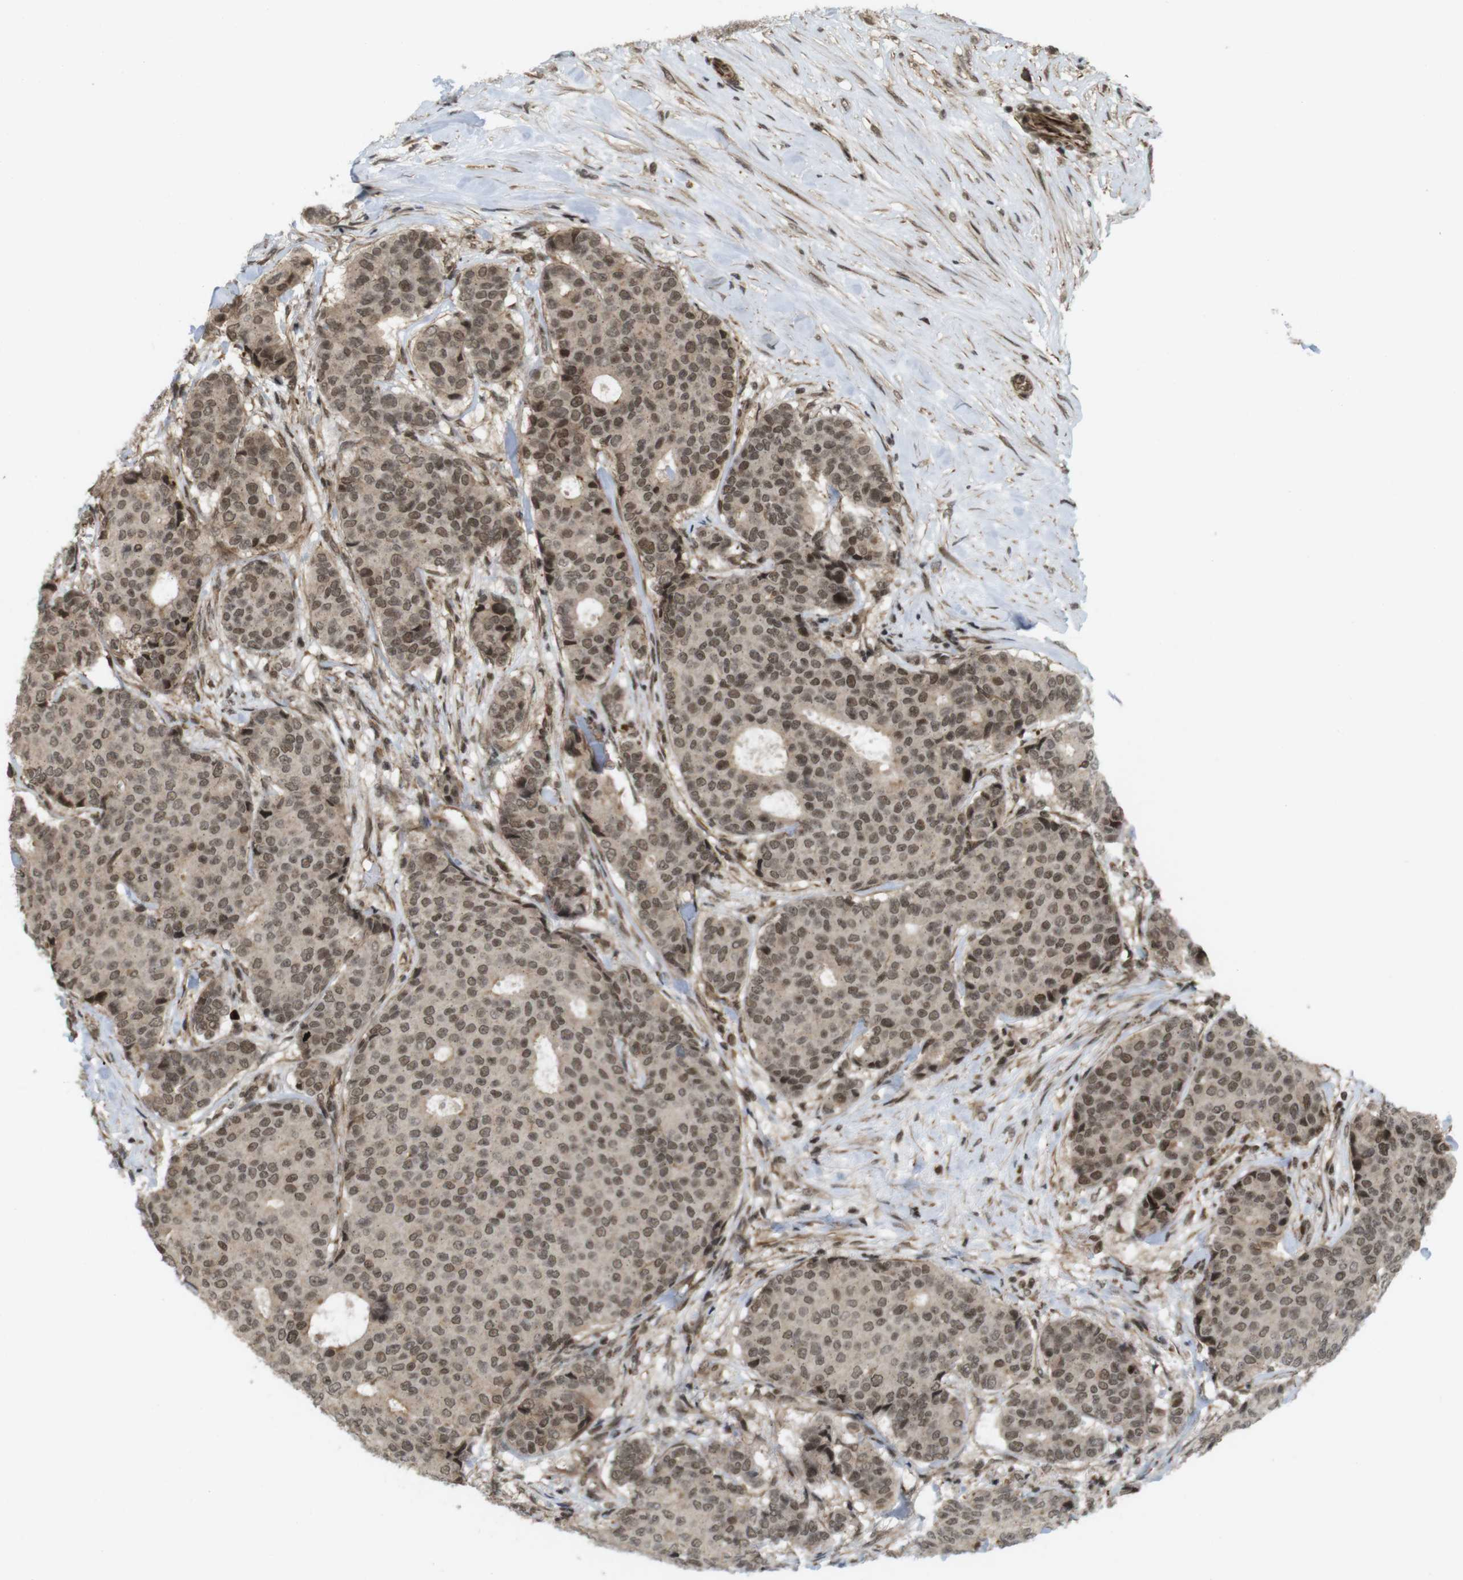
{"staining": {"intensity": "moderate", "quantity": ">75%", "location": "nuclear"}, "tissue": "breast cancer", "cell_type": "Tumor cells", "image_type": "cancer", "snomed": [{"axis": "morphology", "description": "Duct carcinoma"}, {"axis": "topography", "description": "Breast"}], "caption": "Brown immunohistochemical staining in breast cancer reveals moderate nuclear positivity in about >75% of tumor cells.", "gene": "SP2", "patient": {"sex": "female", "age": 75}}